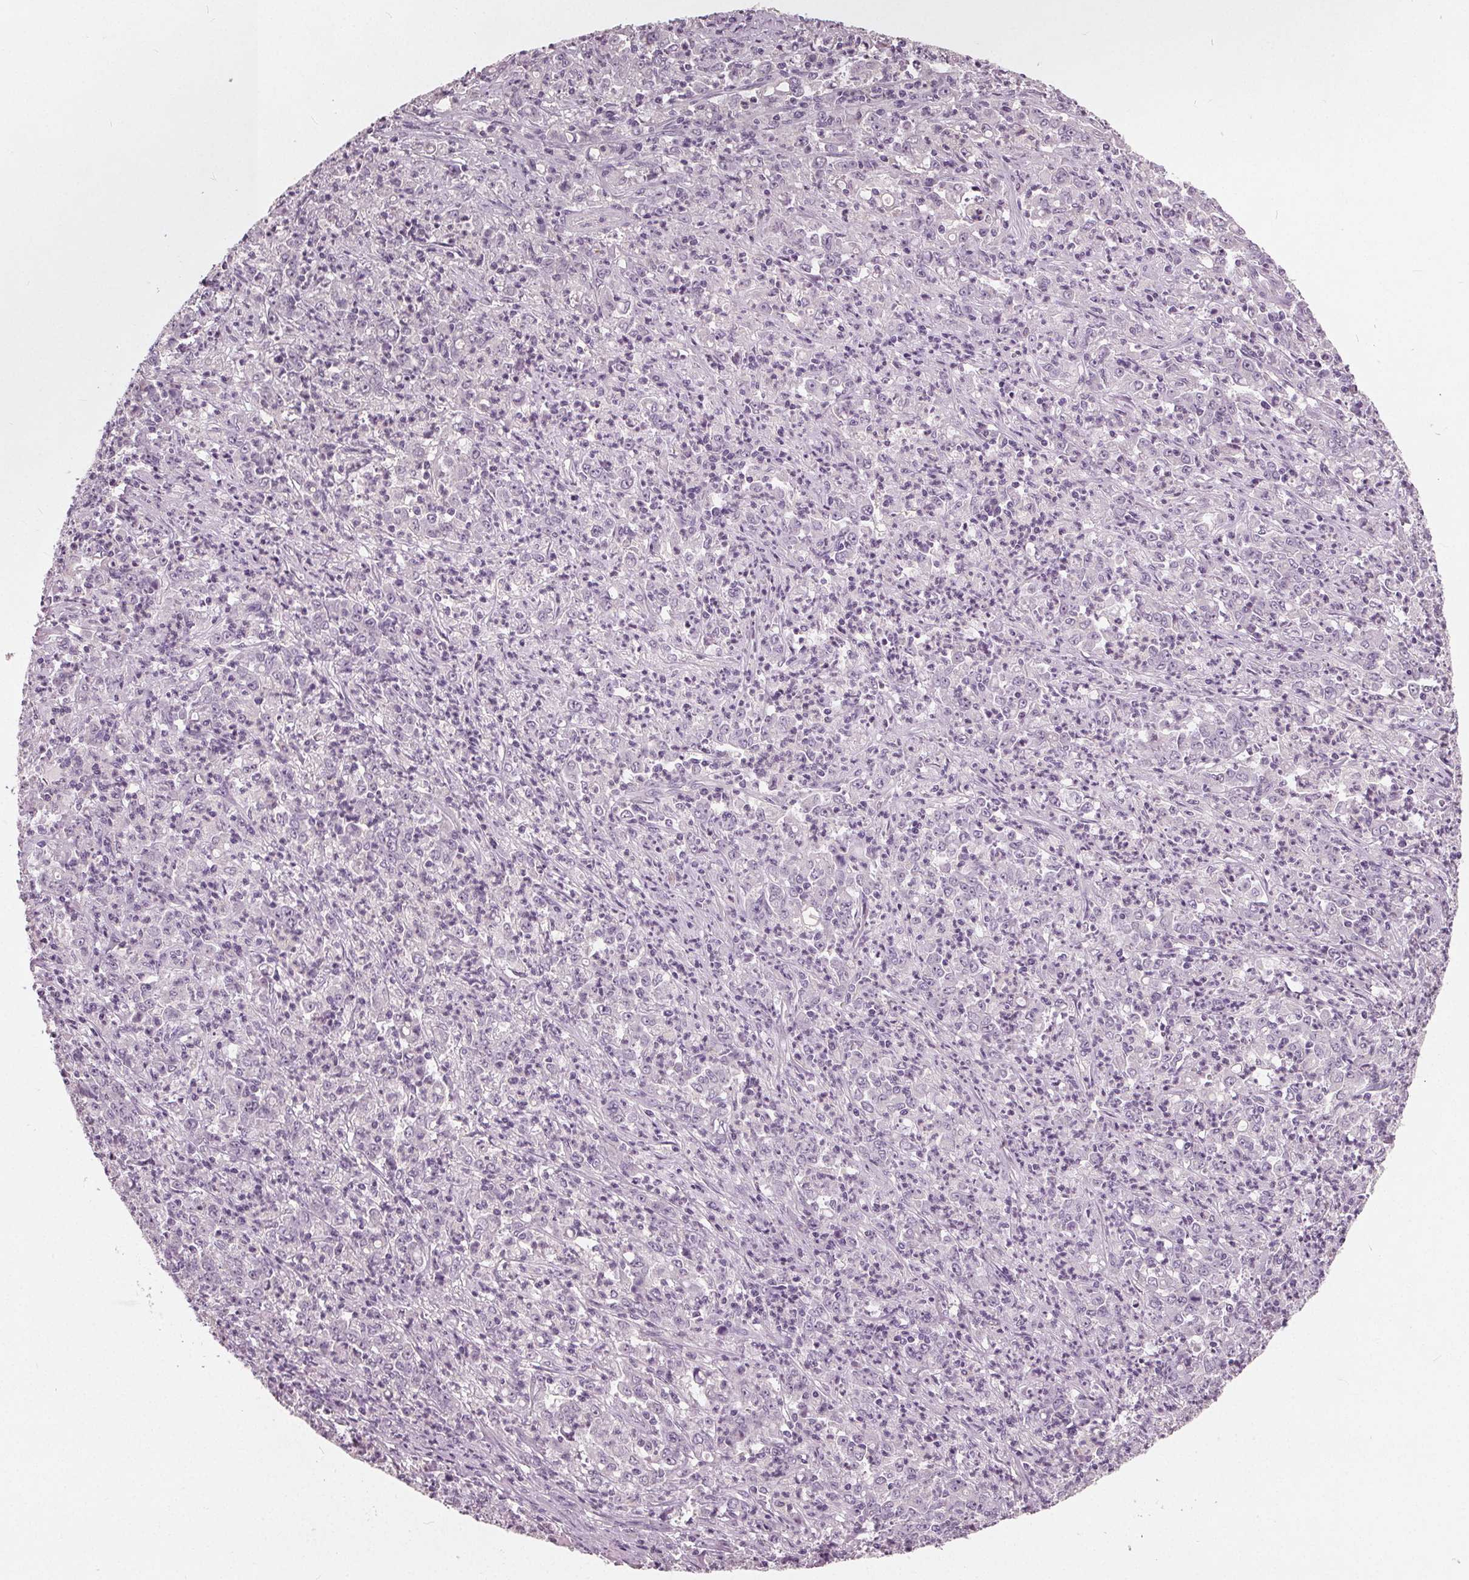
{"staining": {"intensity": "negative", "quantity": "none", "location": "none"}, "tissue": "stomach cancer", "cell_type": "Tumor cells", "image_type": "cancer", "snomed": [{"axis": "morphology", "description": "Adenocarcinoma, NOS"}, {"axis": "topography", "description": "Stomach, lower"}], "caption": "Tumor cells are negative for brown protein staining in stomach cancer.", "gene": "TKFC", "patient": {"sex": "female", "age": 71}}